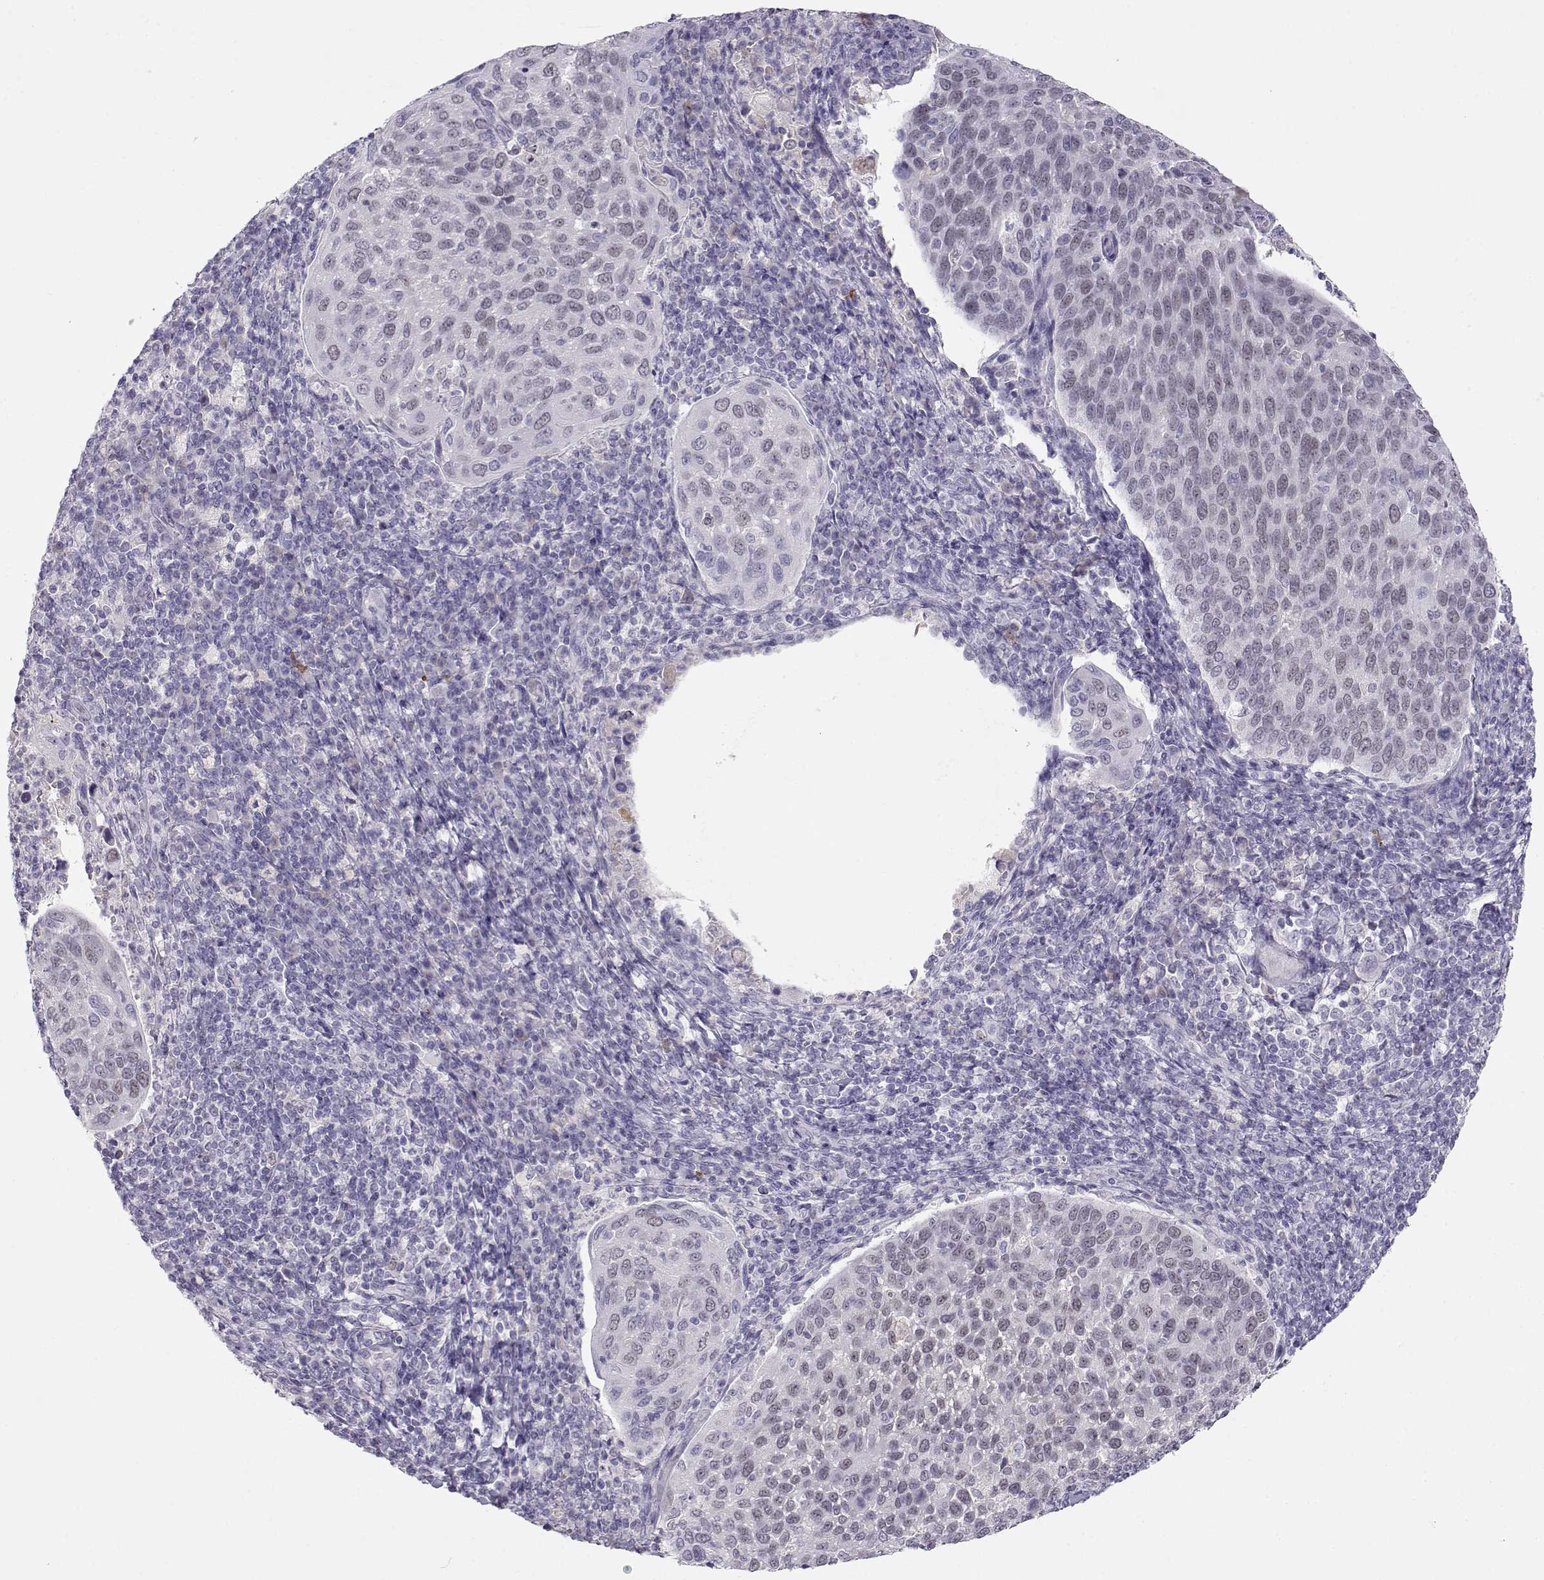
{"staining": {"intensity": "weak", "quantity": "<25%", "location": "nuclear"}, "tissue": "cervical cancer", "cell_type": "Tumor cells", "image_type": "cancer", "snomed": [{"axis": "morphology", "description": "Squamous cell carcinoma, NOS"}, {"axis": "topography", "description": "Cervix"}], "caption": "Immunohistochemistry (IHC) histopathology image of squamous cell carcinoma (cervical) stained for a protein (brown), which demonstrates no staining in tumor cells. Brightfield microscopy of immunohistochemistry (IHC) stained with DAB (brown) and hematoxylin (blue), captured at high magnification.", "gene": "OPN5", "patient": {"sex": "female", "age": 54}}